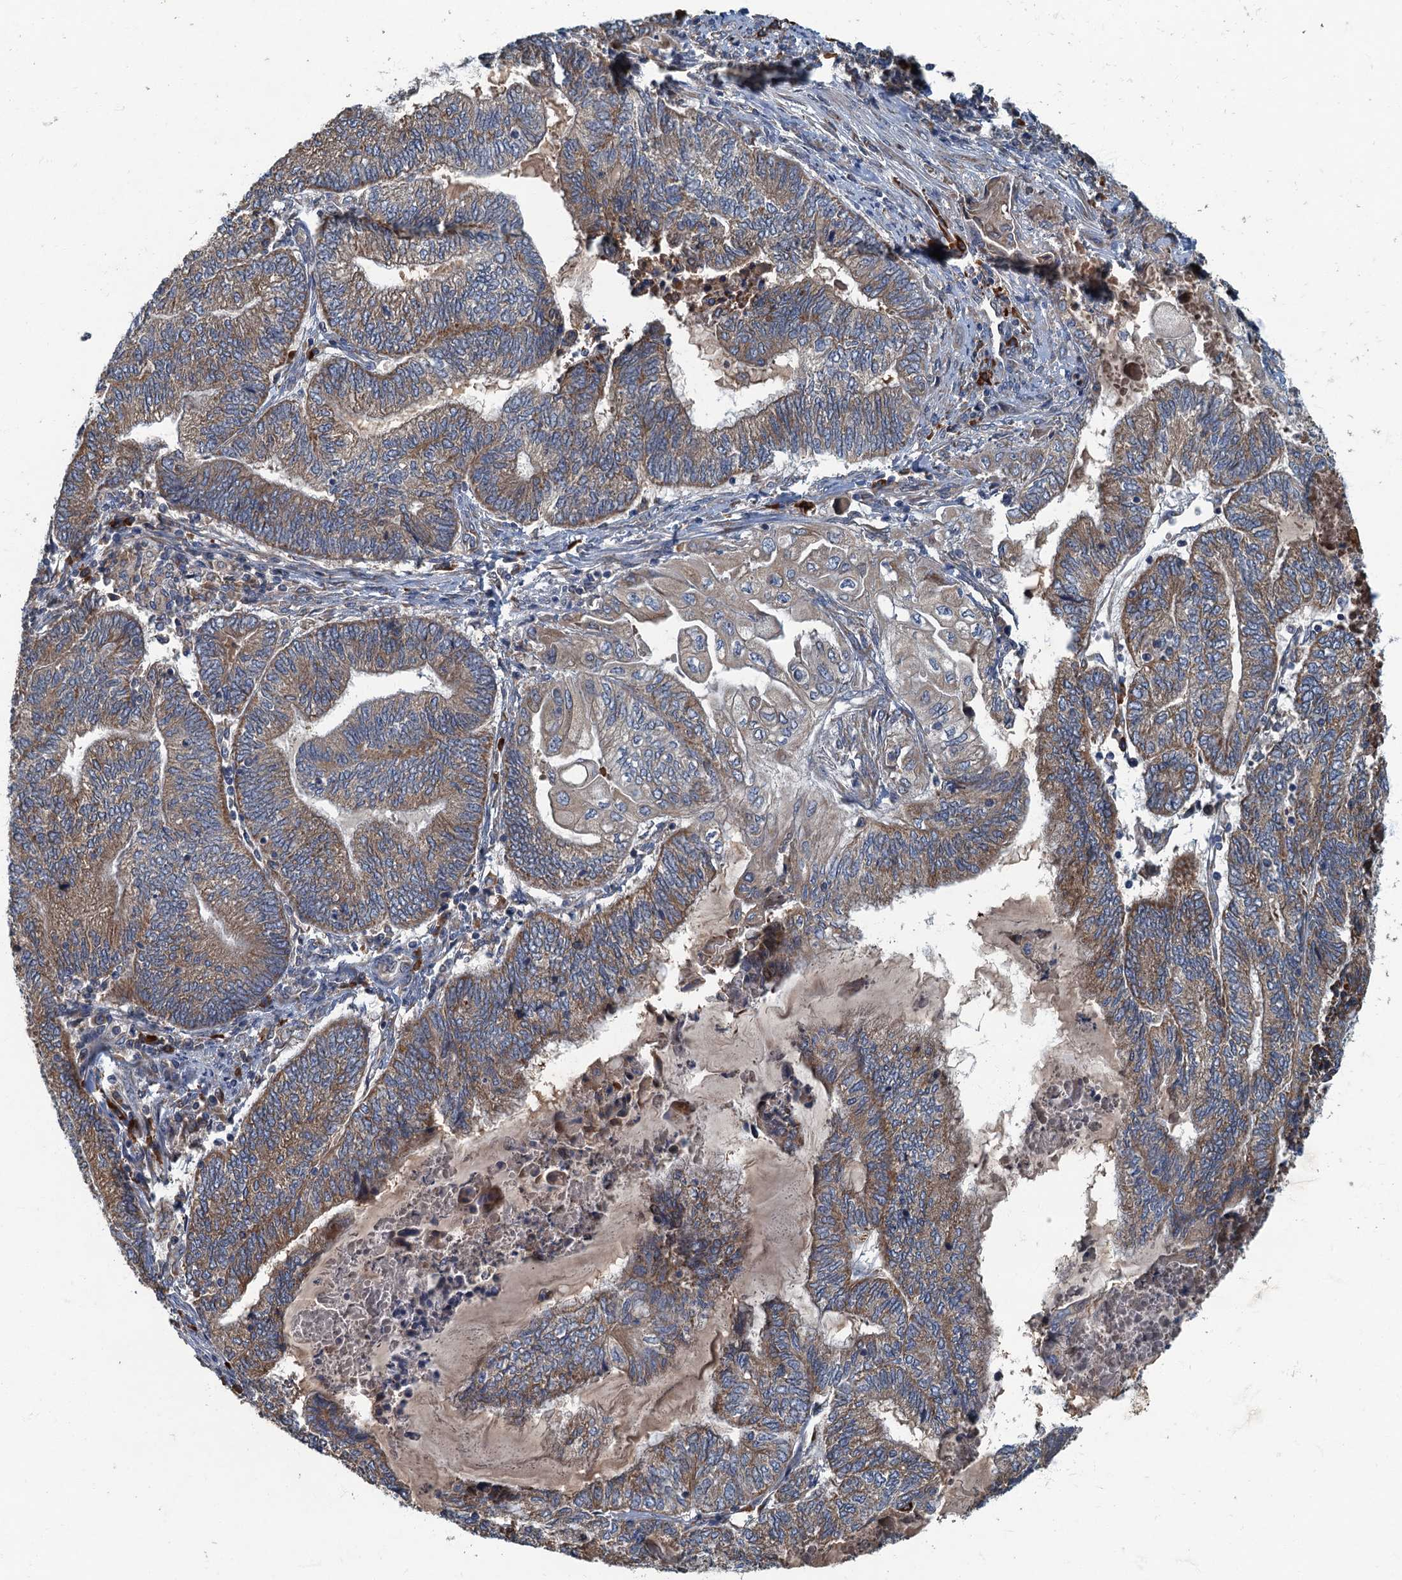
{"staining": {"intensity": "moderate", "quantity": ">75%", "location": "cytoplasmic/membranous"}, "tissue": "endometrial cancer", "cell_type": "Tumor cells", "image_type": "cancer", "snomed": [{"axis": "morphology", "description": "Adenocarcinoma, NOS"}, {"axis": "topography", "description": "Uterus"}, {"axis": "topography", "description": "Endometrium"}], "caption": "The micrograph shows immunohistochemical staining of endometrial cancer. There is moderate cytoplasmic/membranous expression is present in about >75% of tumor cells. Ihc stains the protein in brown and the nuclei are stained blue.", "gene": "SPDYC", "patient": {"sex": "female", "age": 70}}